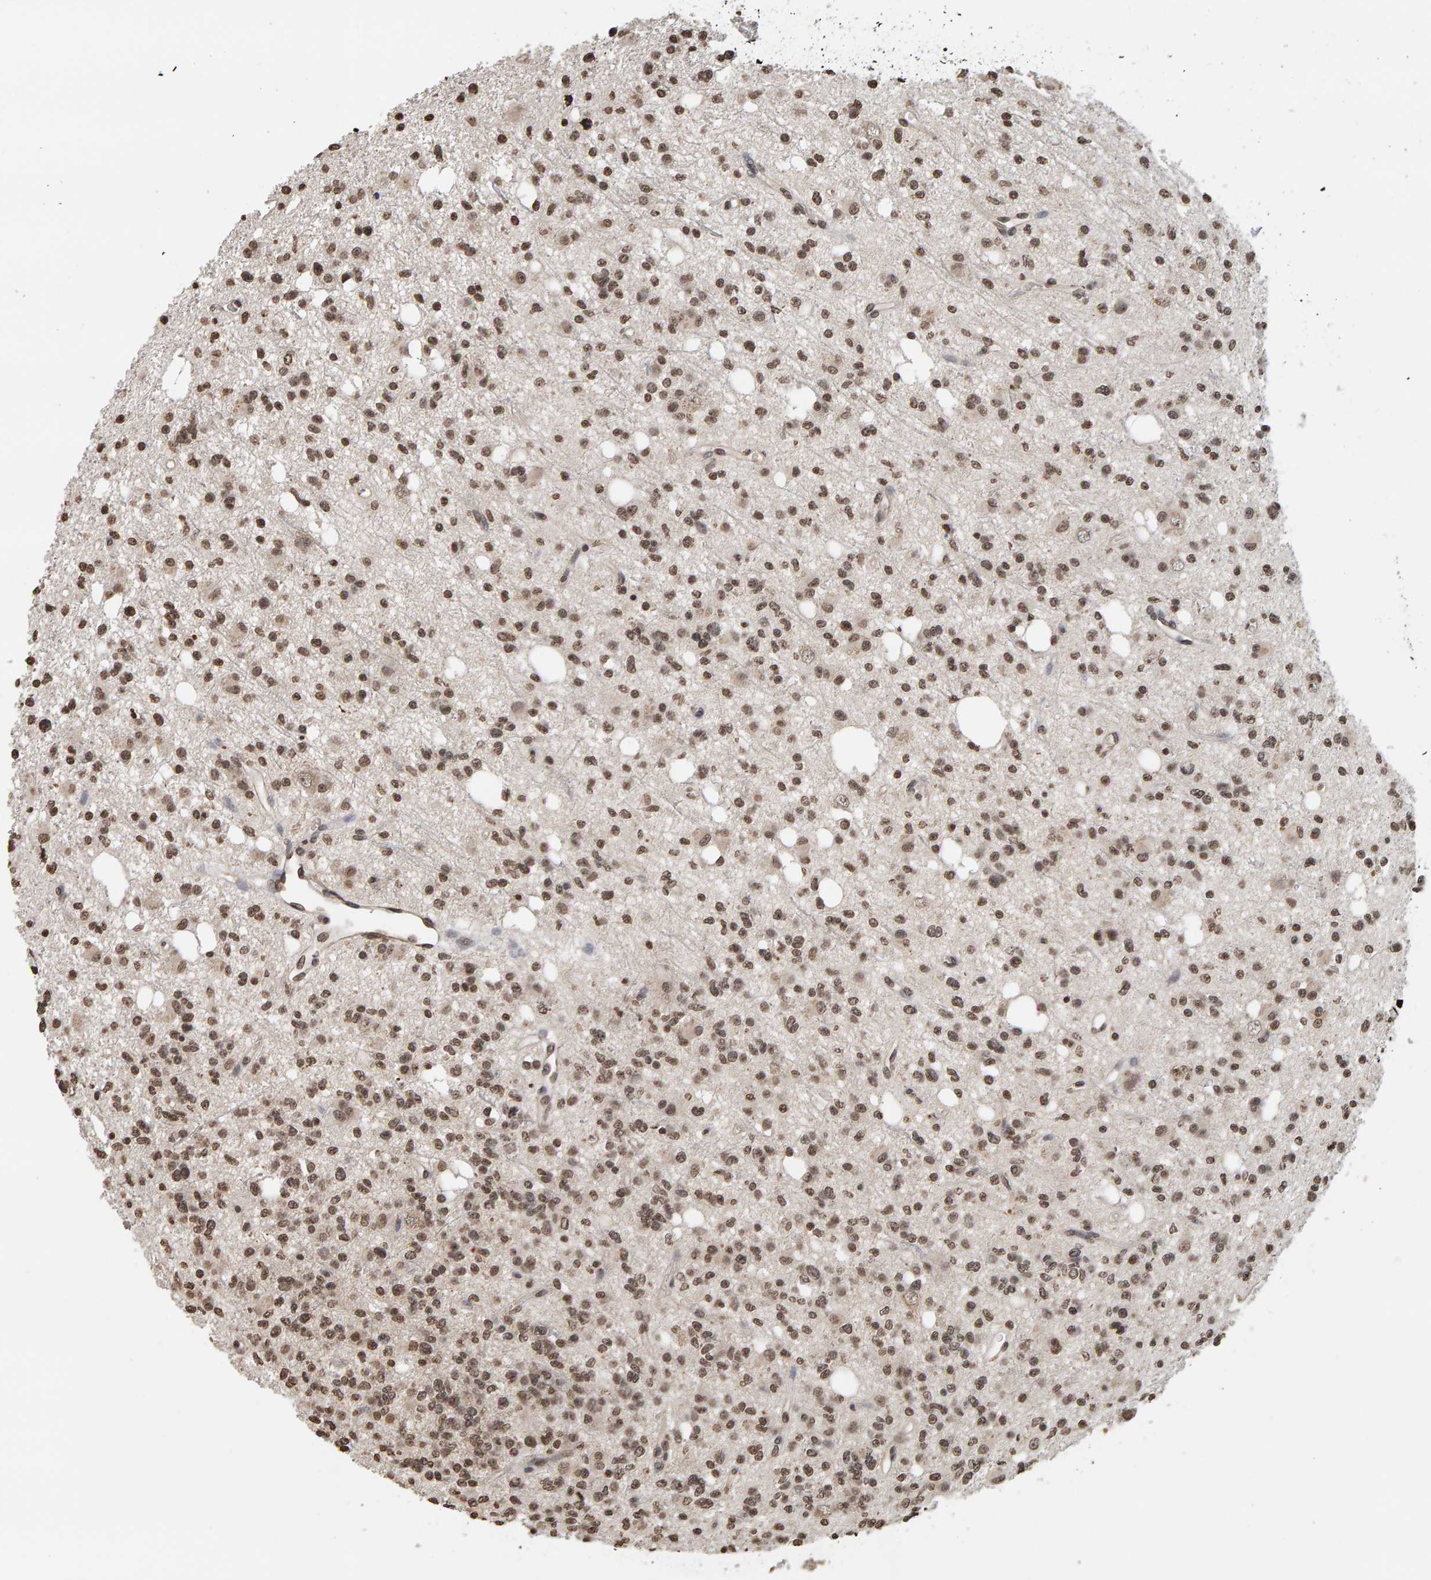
{"staining": {"intensity": "moderate", "quantity": ">75%", "location": "nuclear"}, "tissue": "glioma", "cell_type": "Tumor cells", "image_type": "cancer", "snomed": [{"axis": "morphology", "description": "Glioma, malignant, High grade"}, {"axis": "topography", "description": "Brain"}], "caption": "Tumor cells reveal medium levels of moderate nuclear staining in about >75% of cells in glioma.", "gene": "AFF4", "patient": {"sex": "female", "age": 62}}